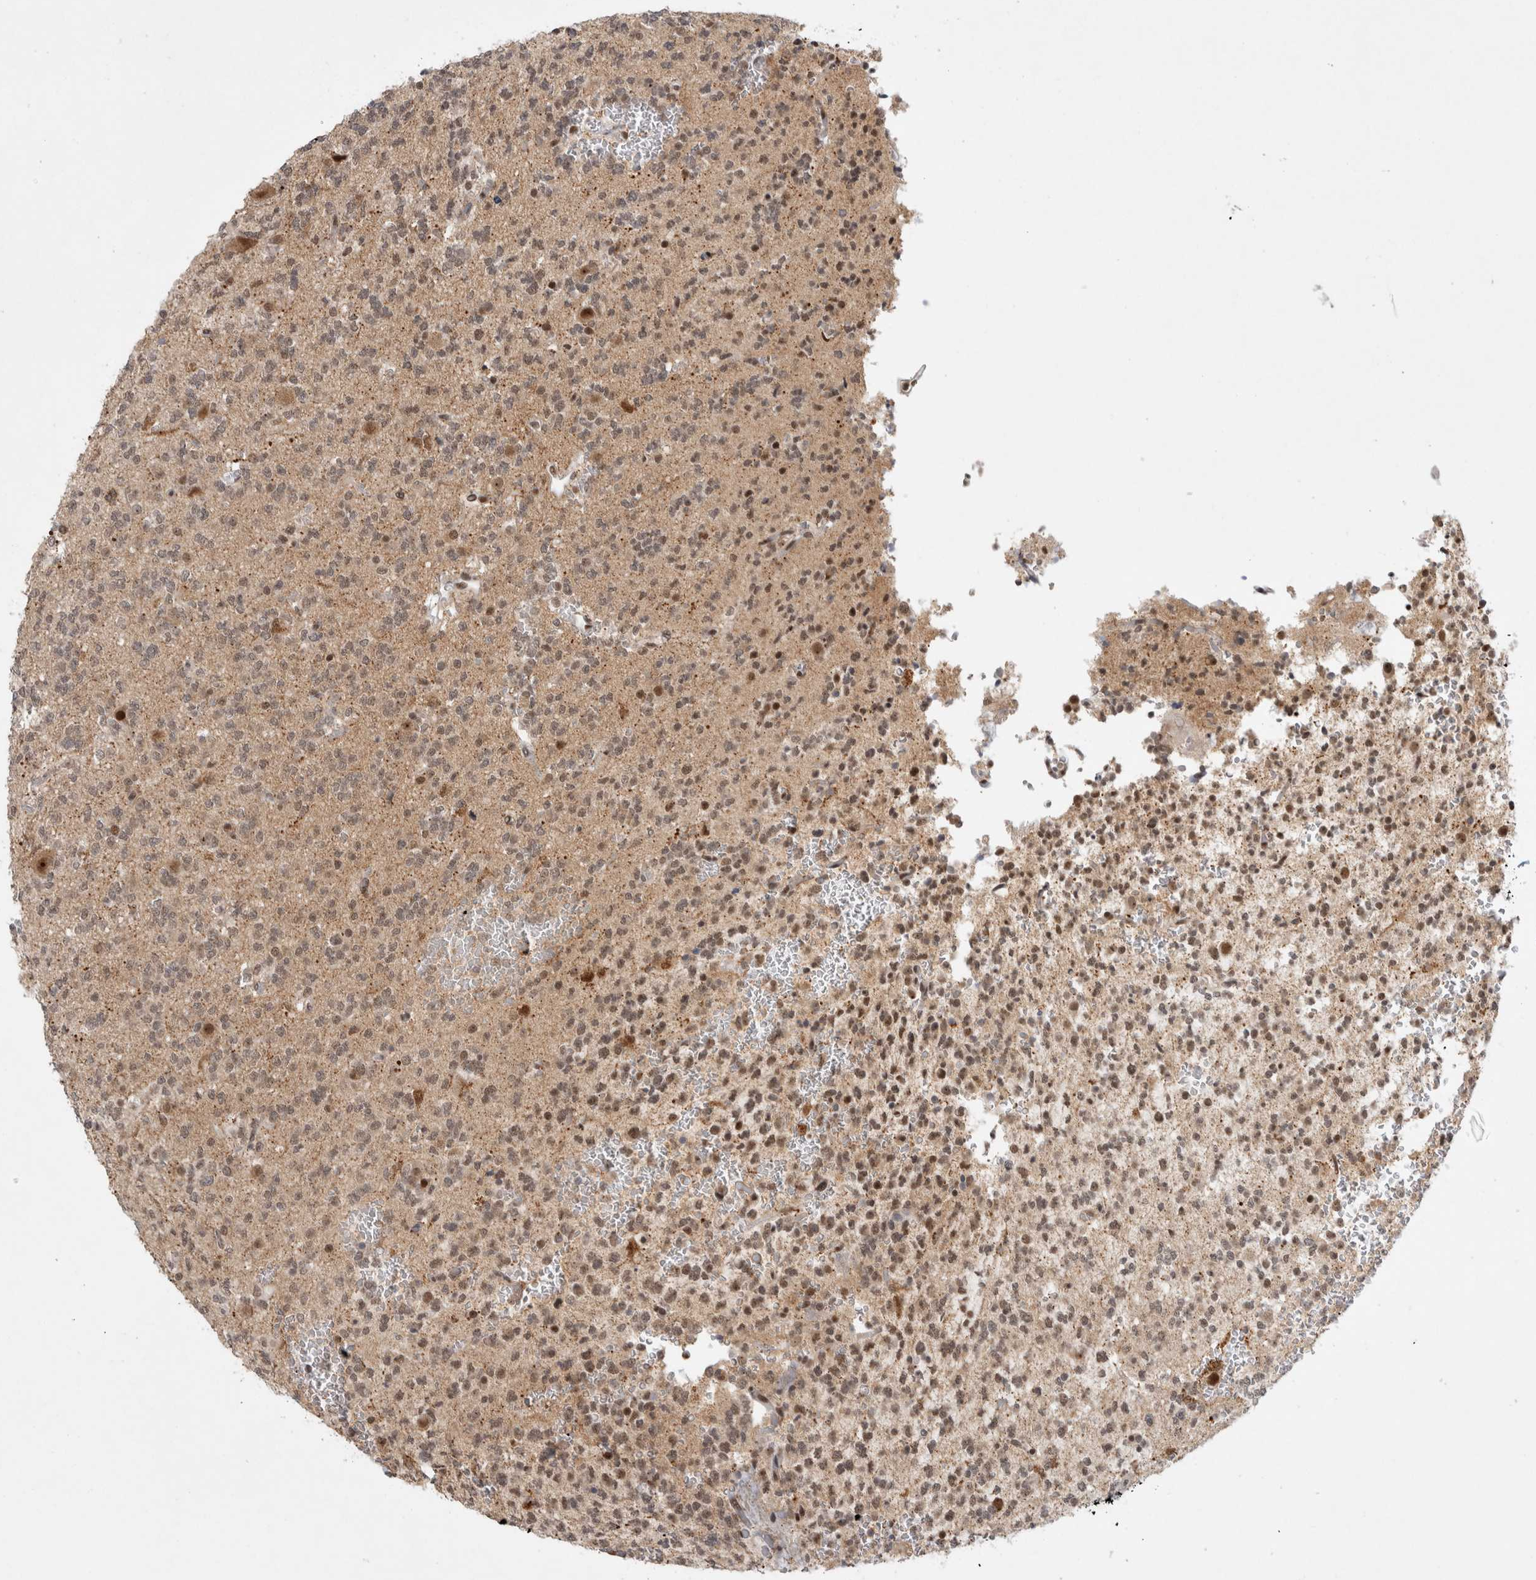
{"staining": {"intensity": "moderate", "quantity": "<25%", "location": "cytoplasmic/membranous,nuclear"}, "tissue": "glioma", "cell_type": "Tumor cells", "image_type": "cancer", "snomed": [{"axis": "morphology", "description": "Glioma, malignant, Low grade"}, {"axis": "topography", "description": "Brain"}], "caption": "Tumor cells show low levels of moderate cytoplasmic/membranous and nuclear staining in approximately <25% of cells in malignant glioma (low-grade). (brown staining indicates protein expression, while blue staining denotes nuclei).", "gene": "HESX1", "patient": {"sex": "male", "age": 38}}